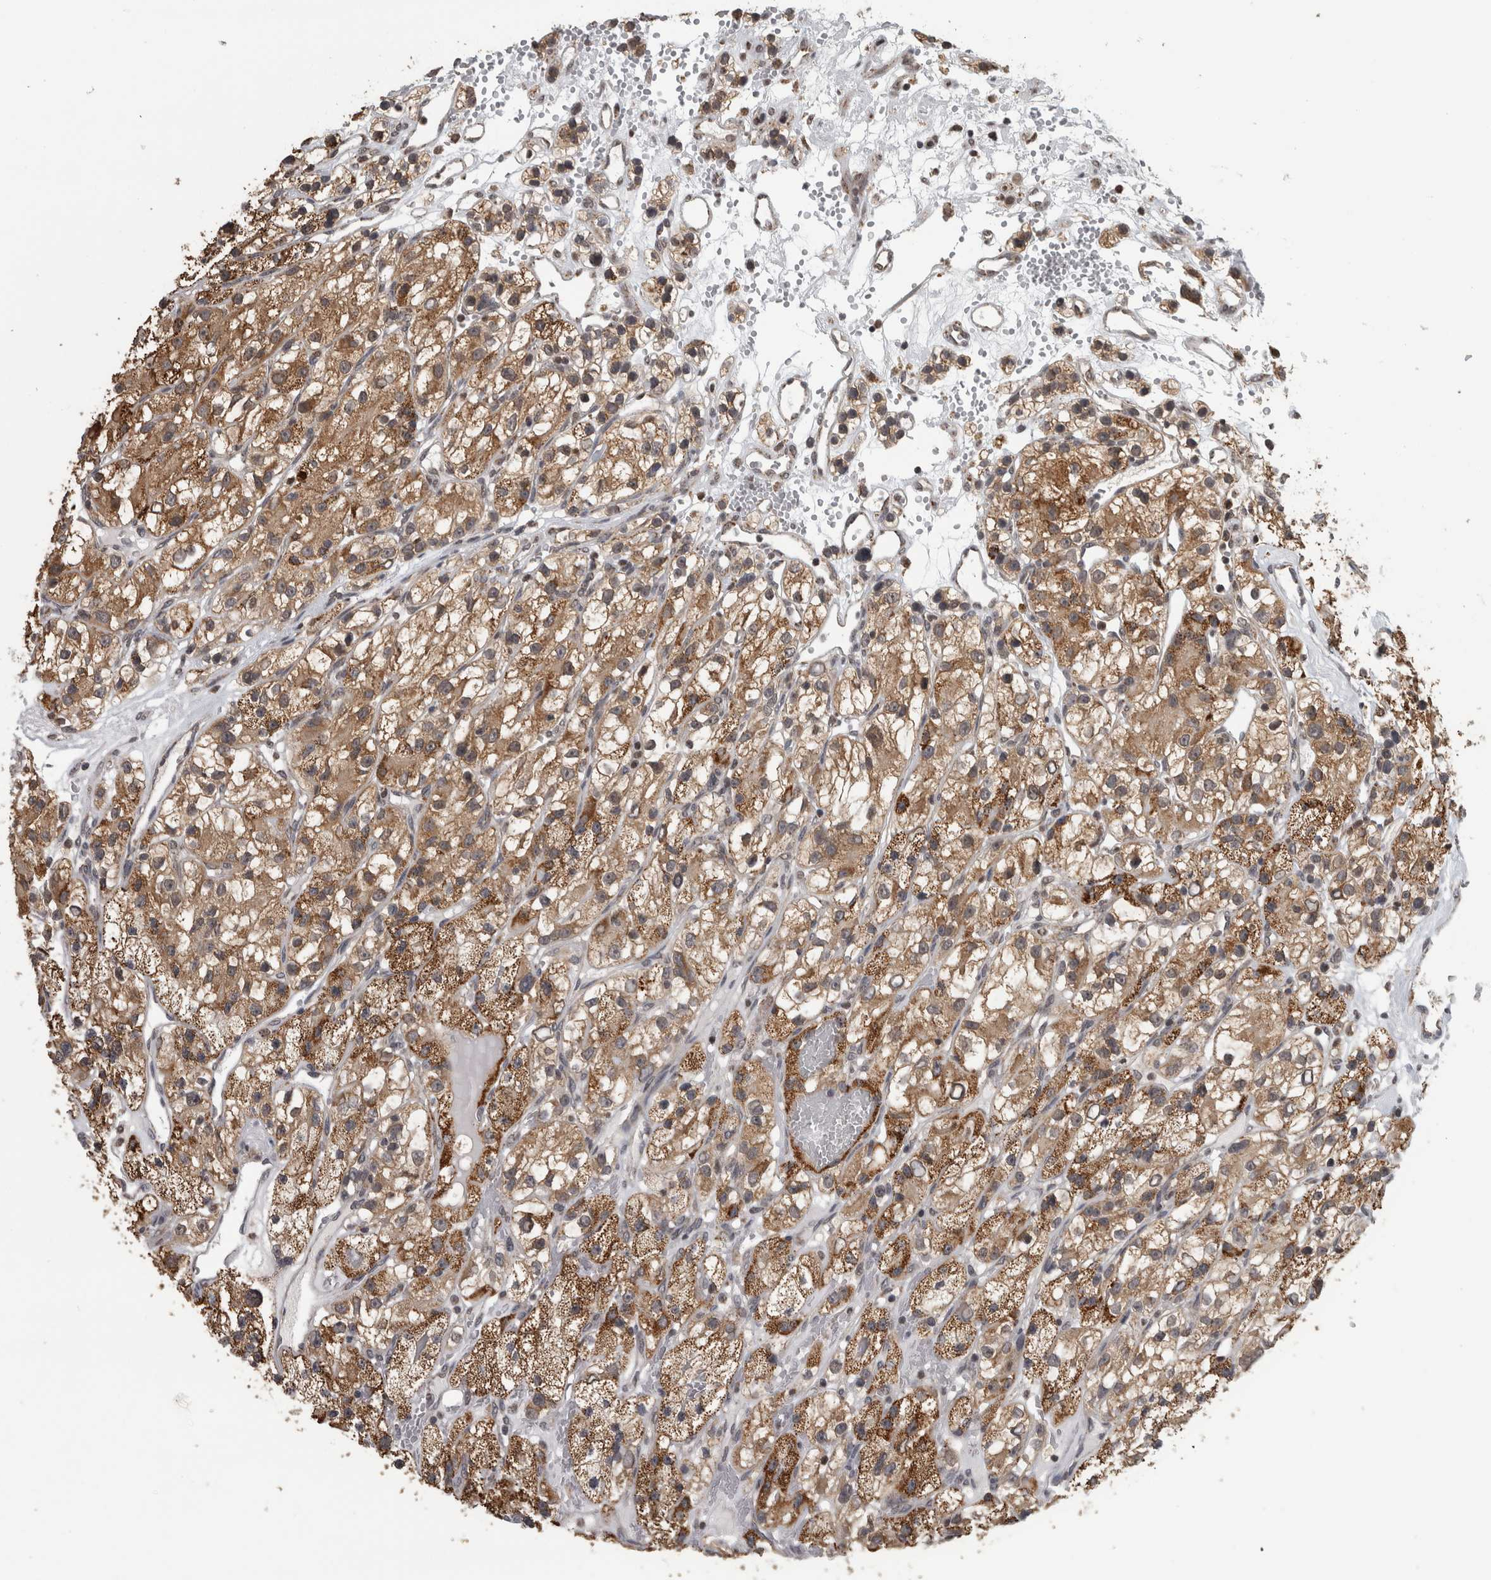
{"staining": {"intensity": "moderate", "quantity": ">75%", "location": "cytoplasmic/membranous"}, "tissue": "renal cancer", "cell_type": "Tumor cells", "image_type": "cancer", "snomed": [{"axis": "morphology", "description": "Adenocarcinoma, NOS"}, {"axis": "topography", "description": "Kidney"}], "caption": "This image exhibits immunohistochemistry staining of renal adenocarcinoma, with medium moderate cytoplasmic/membranous staining in about >75% of tumor cells.", "gene": "OR2K2", "patient": {"sex": "female", "age": 57}}